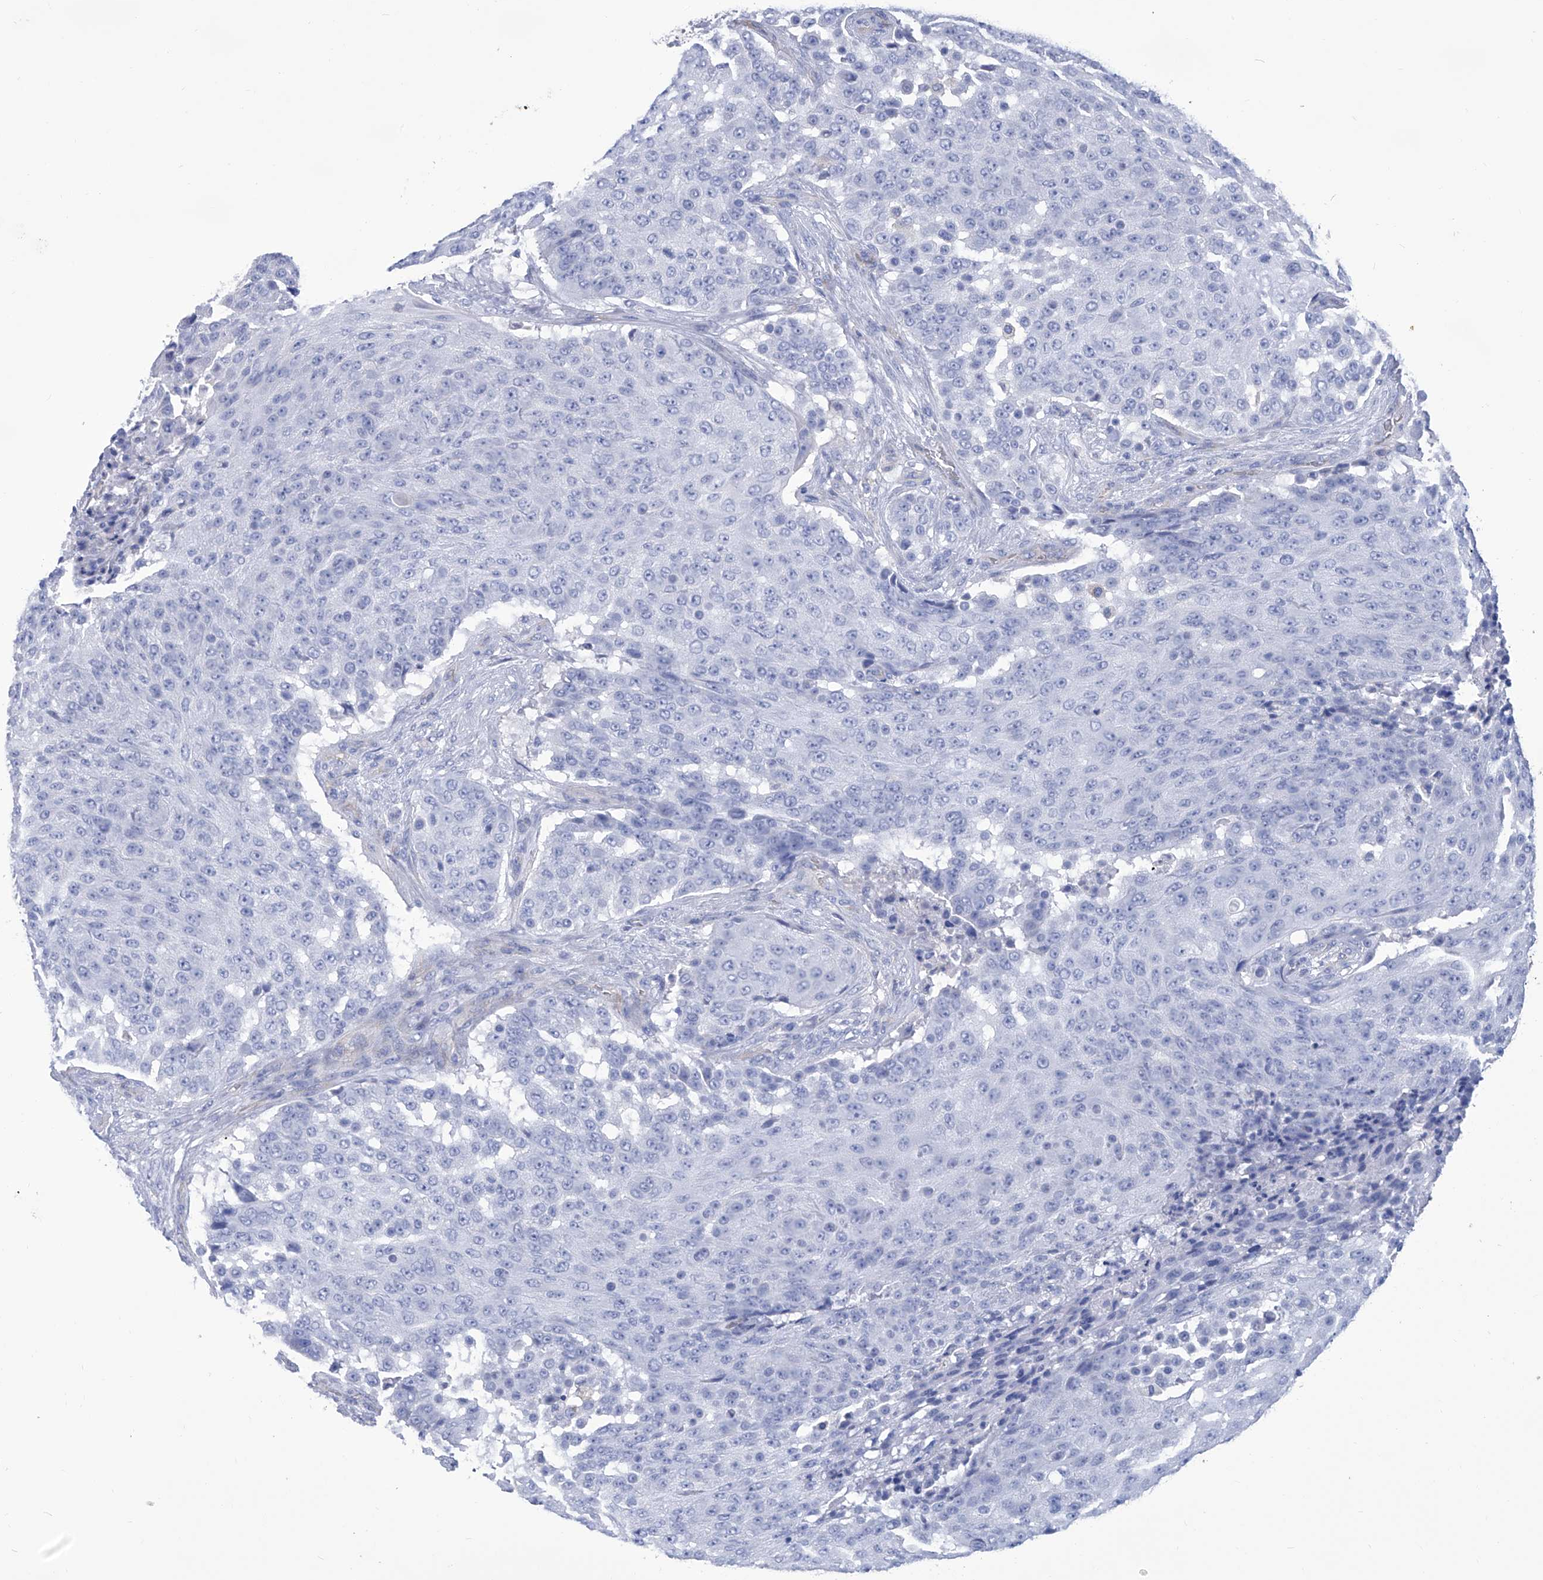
{"staining": {"intensity": "negative", "quantity": "none", "location": "none"}, "tissue": "urothelial cancer", "cell_type": "Tumor cells", "image_type": "cancer", "snomed": [{"axis": "morphology", "description": "Urothelial carcinoma, High grade"}, {"axis": "topography", "description": "Urinary bladder"}], "caption": "This is an immunohistochemistry (IHC) image of urothelial carcinoma (high-grade). There is no staining in tumor cells.", "gene": "SMS", "patient": {"sex": "female", "age": 63}}